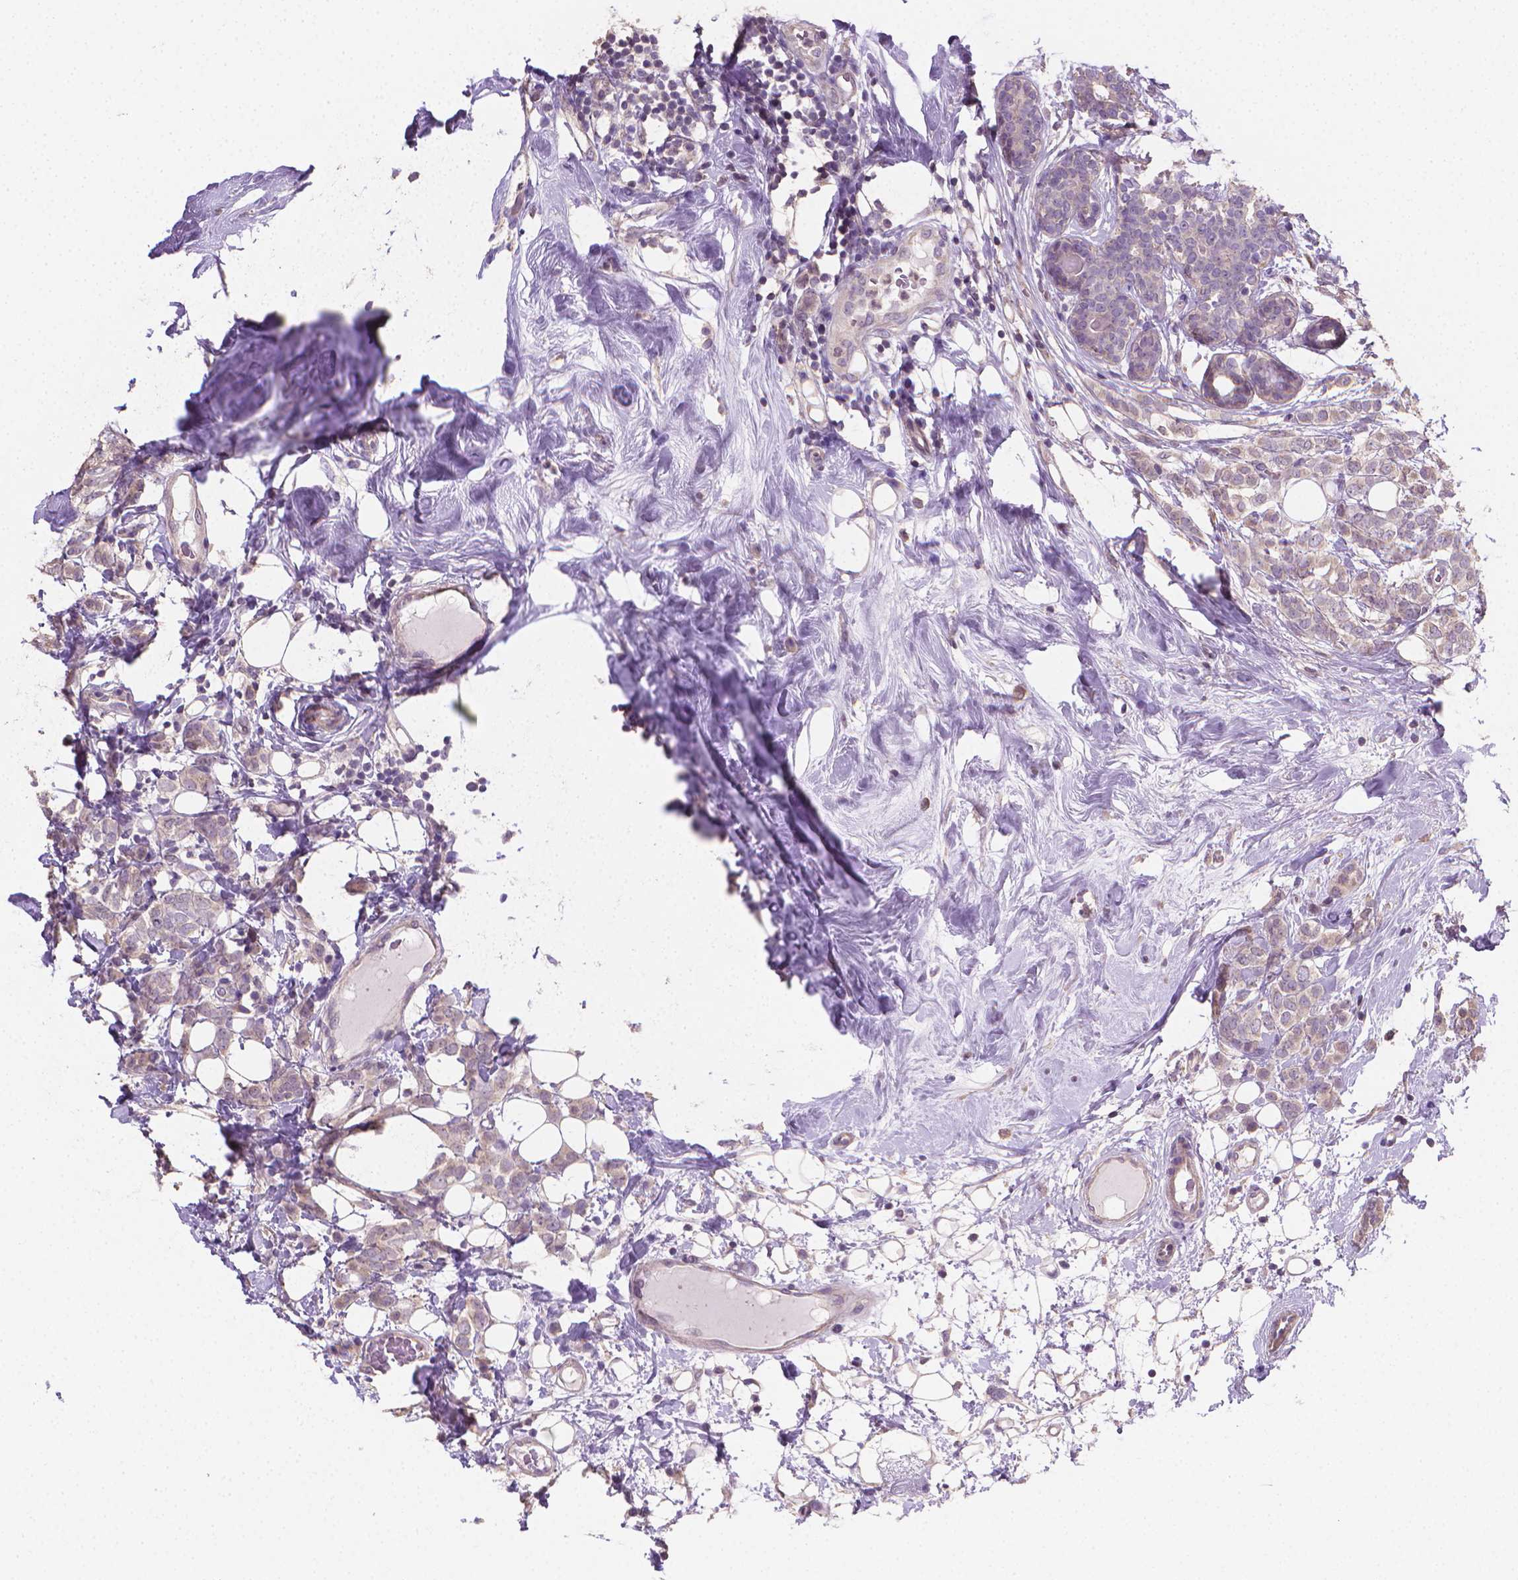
{"staining": {"intensity": "weak", "quantity": "<25%", "location": "cytoplasmic/membranous"}, "tissue": "breast cancer", "cell_type": "Tumor cells", "image_type": "cancer", "snomed": [{"axis": "morphology", "description": "Lobular carcinoma"}, {"axis": "topography", "description": "Breast"}], "caption": "Histopathology image shows no protein expression in tumor cells of breast lobular carcinoma tissue.", "gene": "CATIP", "patient": {"sex": "female", "age": 49}}